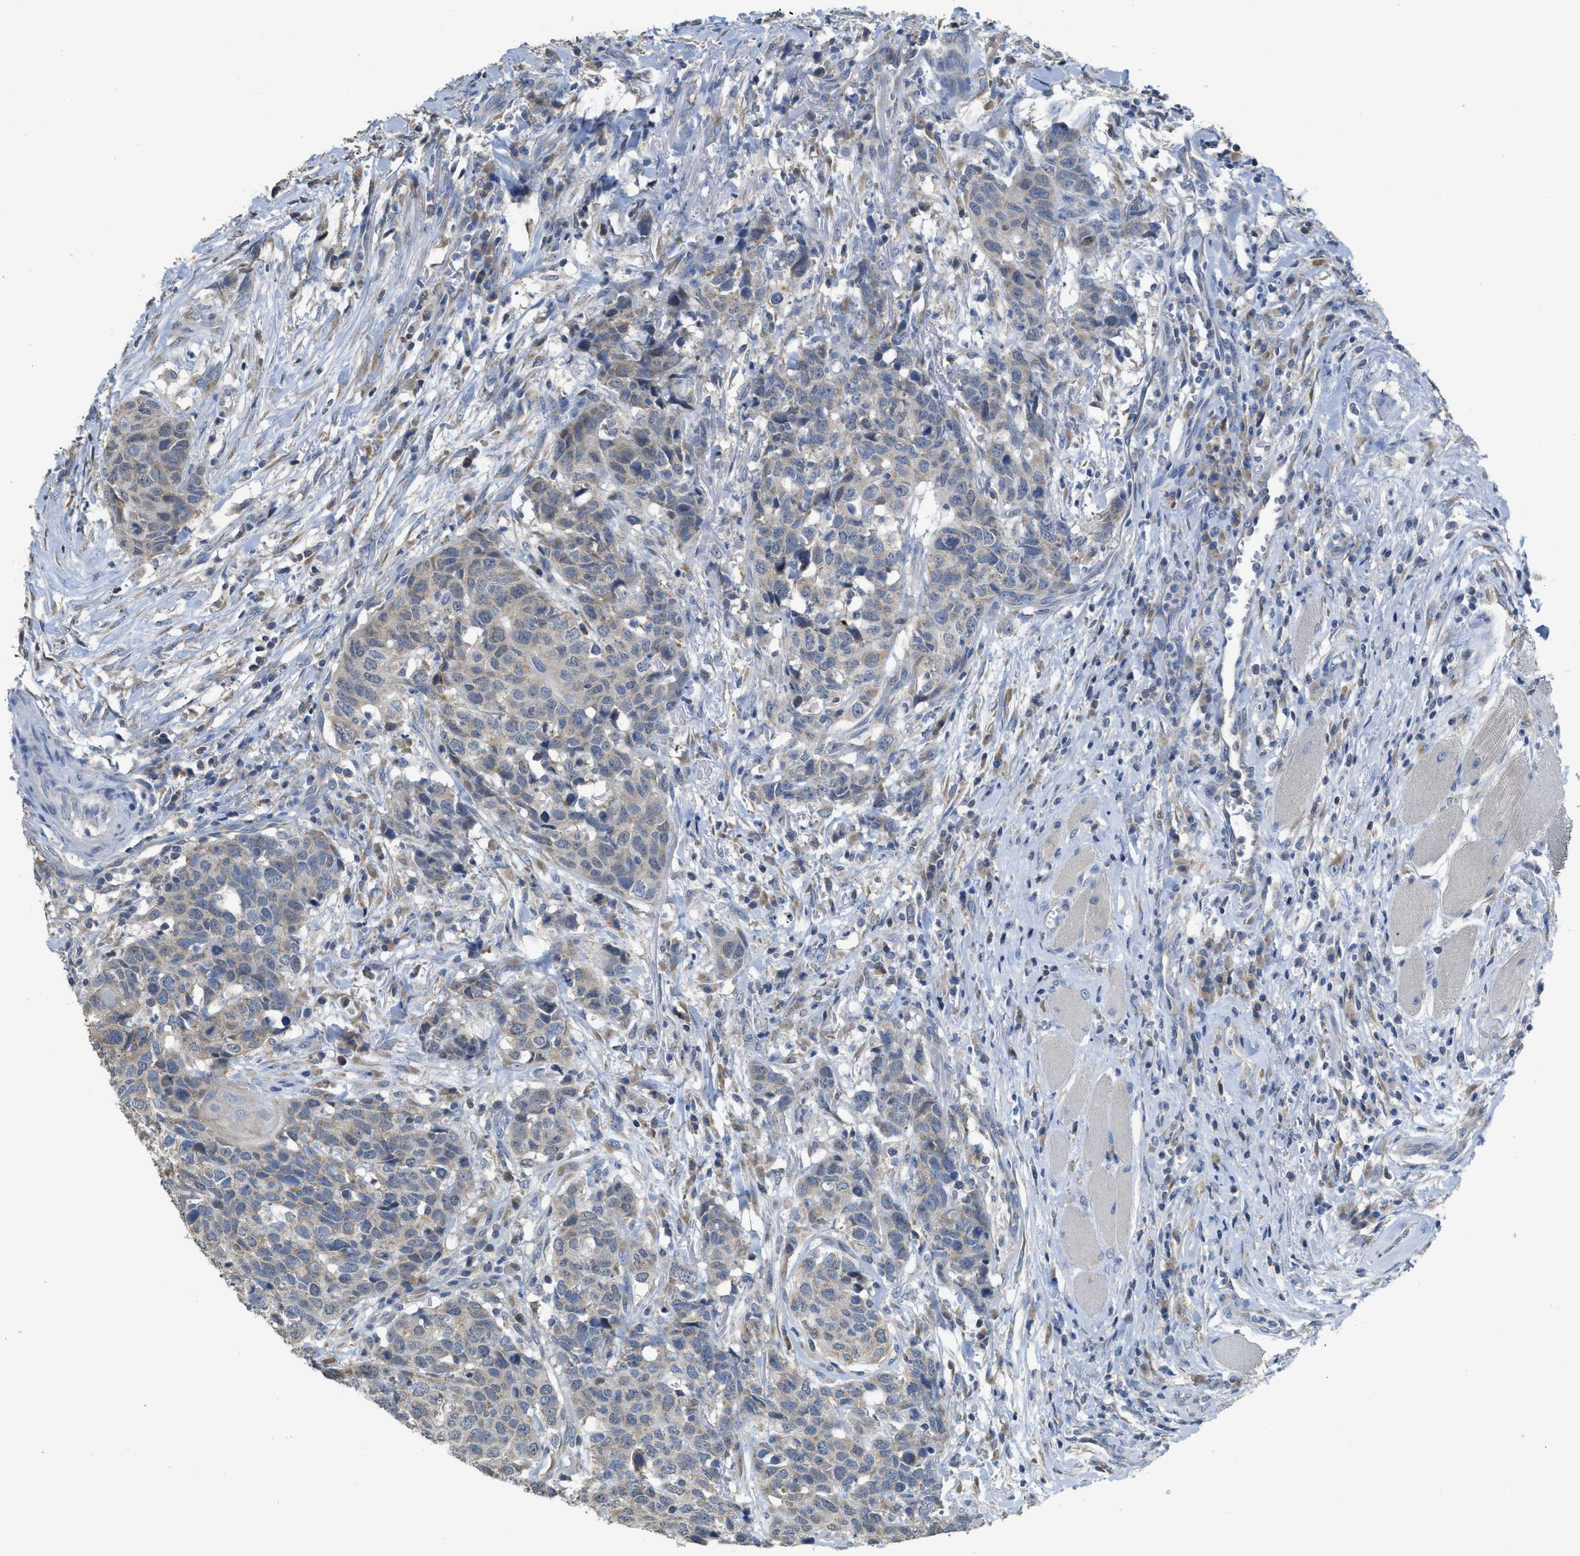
{"staining": {"intensity": "weak", "quantity": "<25%", "location": "cytoplasmic/membranous"}, "tissue": "head and neck cancer", "cell_type": "Tumor cells", "image_type": "cancer", "snomed": [{"axis": "morphology", "description": "Squamous cell carcinoma, NOS"}, {"axis": "topography", "description": "Head-Neck"}], "caption": "This histopathology image is of head and neck squamous cell carcinoma stained with immunohistochemistry (IHC) to label a protein in brown with the nuclei are counter-stained blue. There is no staining in tumor cells.", "gene": "SFXN2", "patient": {"sex": "male", "age": 66}}